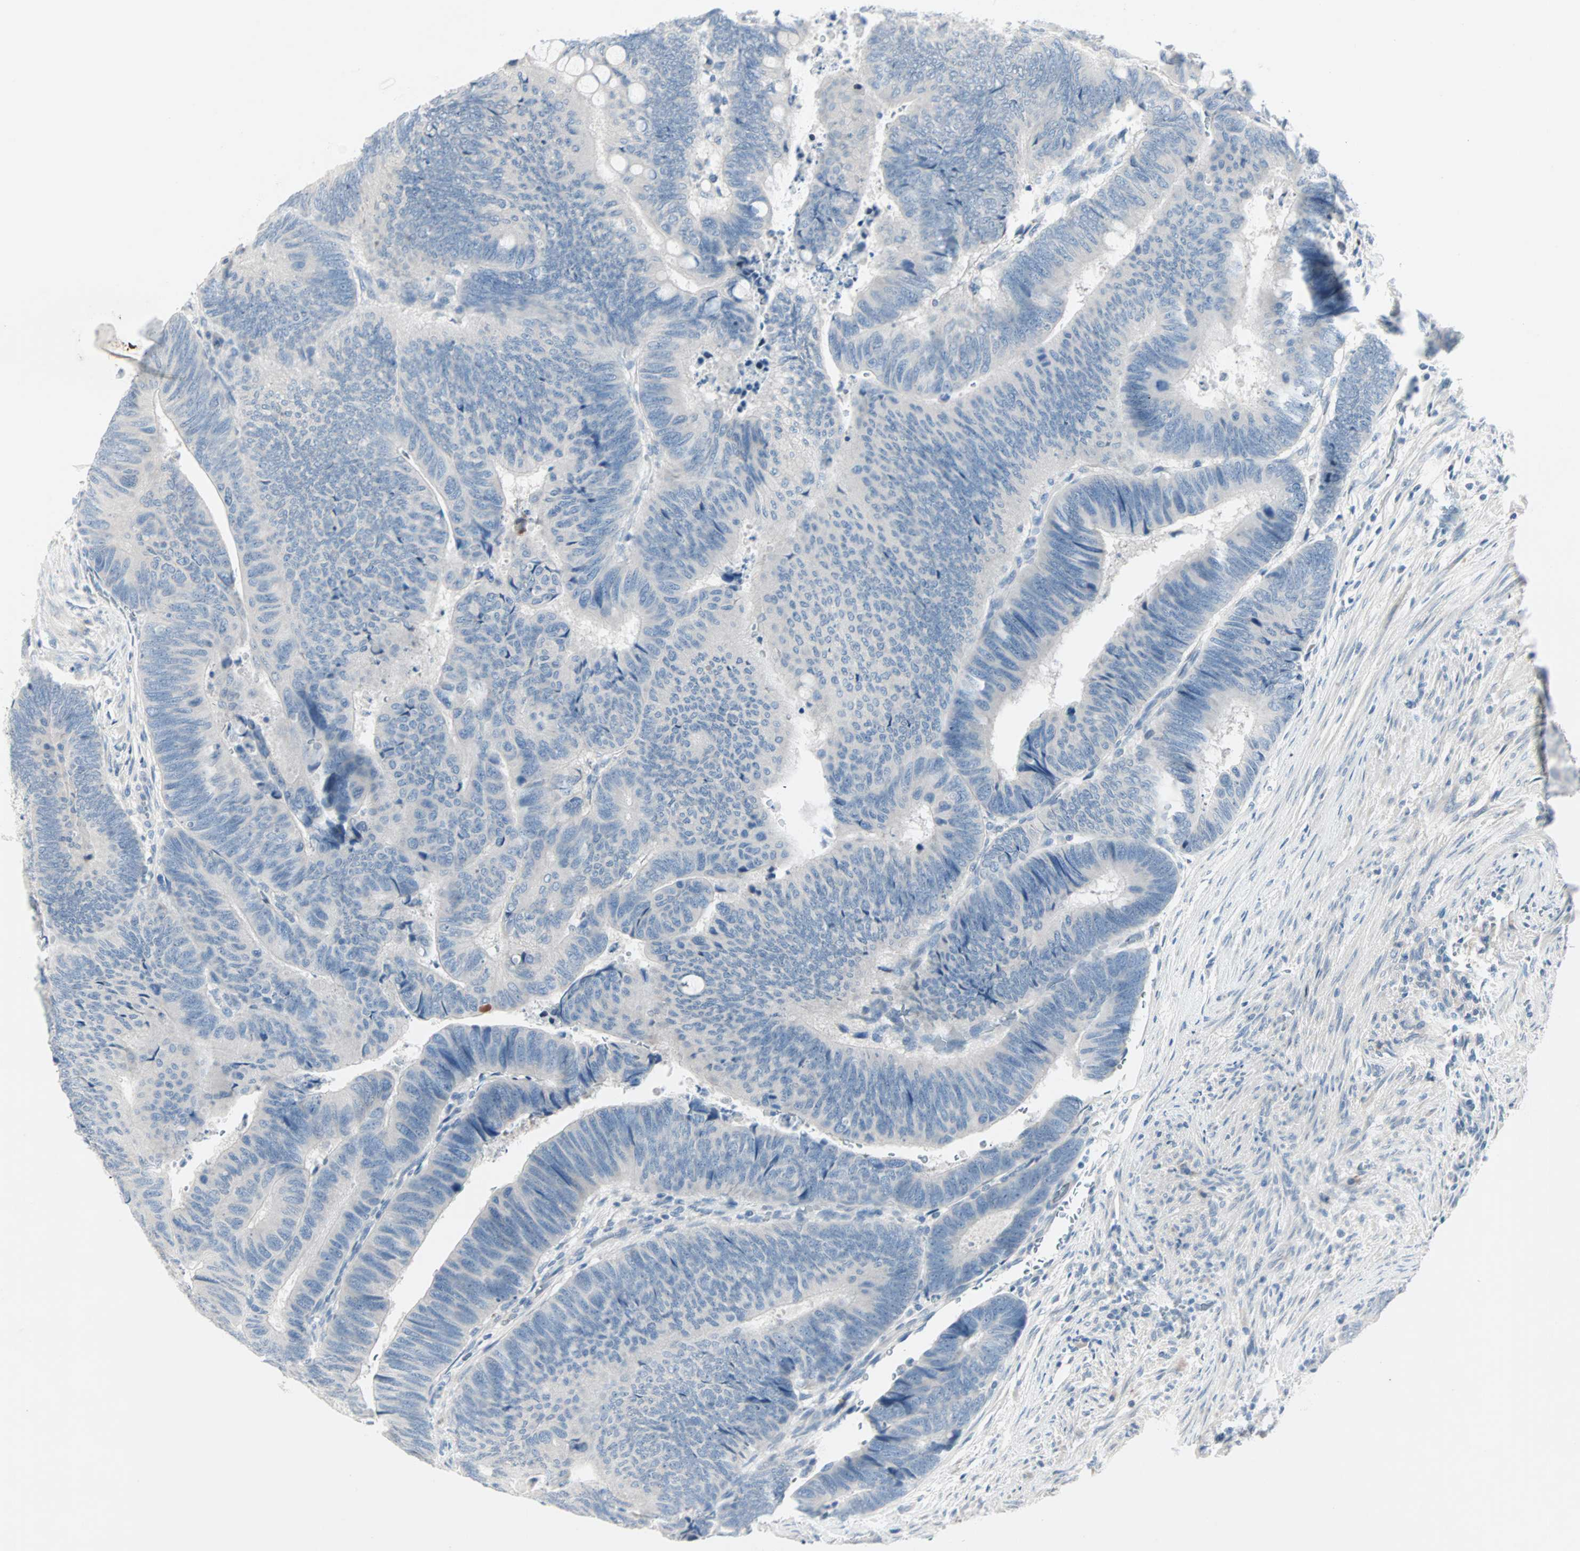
{"staining": {"intensity": "negative", "quantity": "none", "location": "none"}, "tissue": "colorectal cancer", "cell_type": "Tumor cells", "image_type": "cancer", "snomed": [{"axis": "morphology", "description": "Normal tissue, NOS"}, {"axis": "morphology", "description": "Adenocarcinoma, NOS"}, {"axis": "topography", "description": "Rectum"}, {"axis": "topography", "description": "Peripheral nerve tissue"}], "caption": "DAB immunohistochemical staining of human colorectal cancer (adenocarcinoma) exhibits no significant expression in tumor cells.", "gene": "NEFH", "patient": {"sex": "male", "age": 92}}